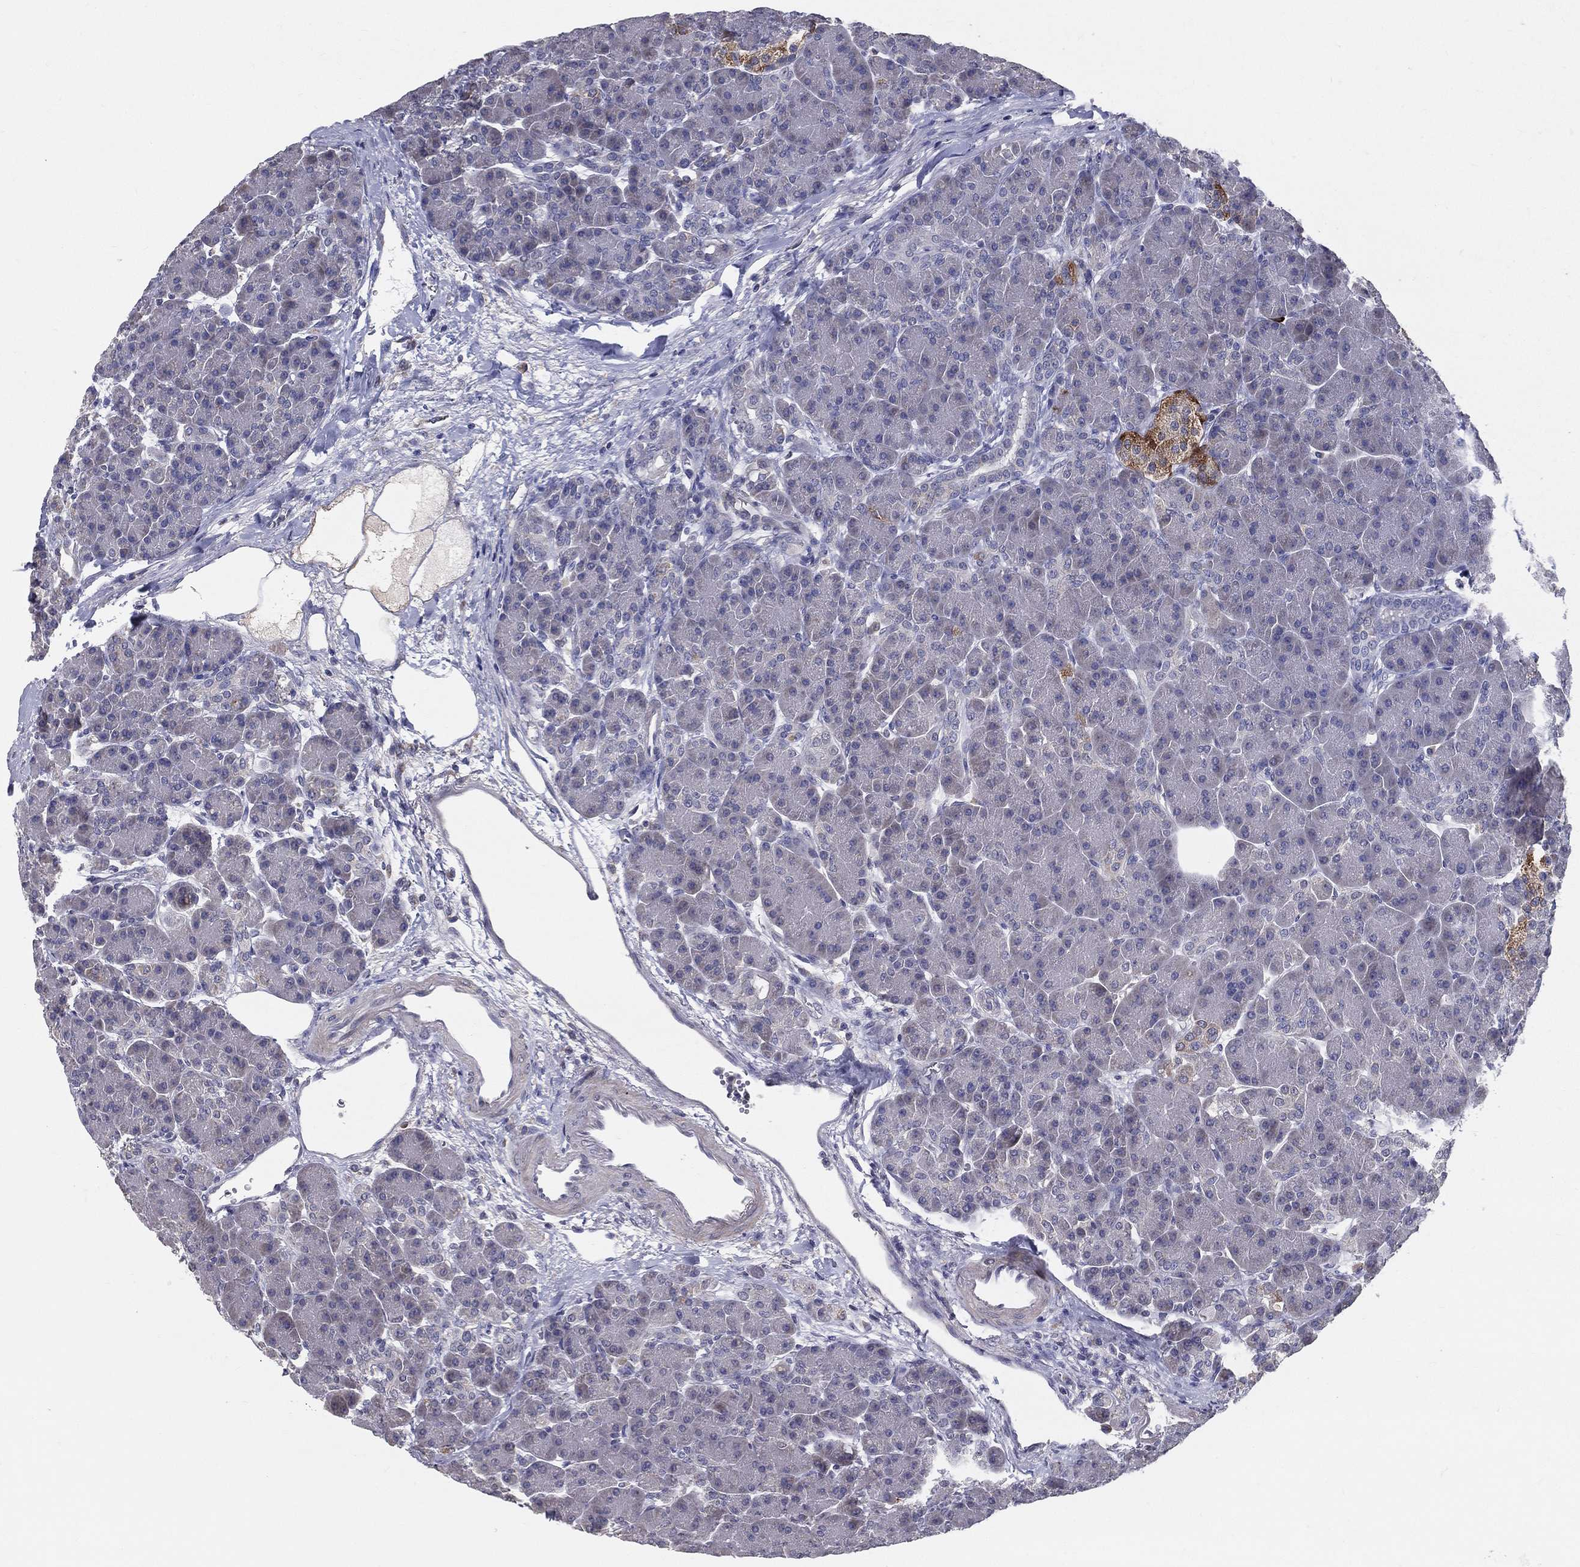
{"staining": {"intensity": "moderate", "quantity": "<25%", "location": "cytoplasmic/membranous"}, "tissue": "pancreas", "cell_type": "Exocrine glandular cells", "image_type": "normal", "snomed": [{"axis": "morphology", "description": "Normal tissue, NOS"}, {"axis": "topography", "description": "Pancreas"}], "caption": "DAB (3,3'-diaminobenzidine) immunohistochemical staining of normal human pancreas shows moderate cytoplasmic/membranous protein expression in about <25% of exocrine glandular cells. The staining is performed using DAB brown chromogen to label protein expression. The nuclei are counter-stained blue using hematoxylin.", "gene": "PCSK1", "patient": {"sex": "female", "age": 63}}